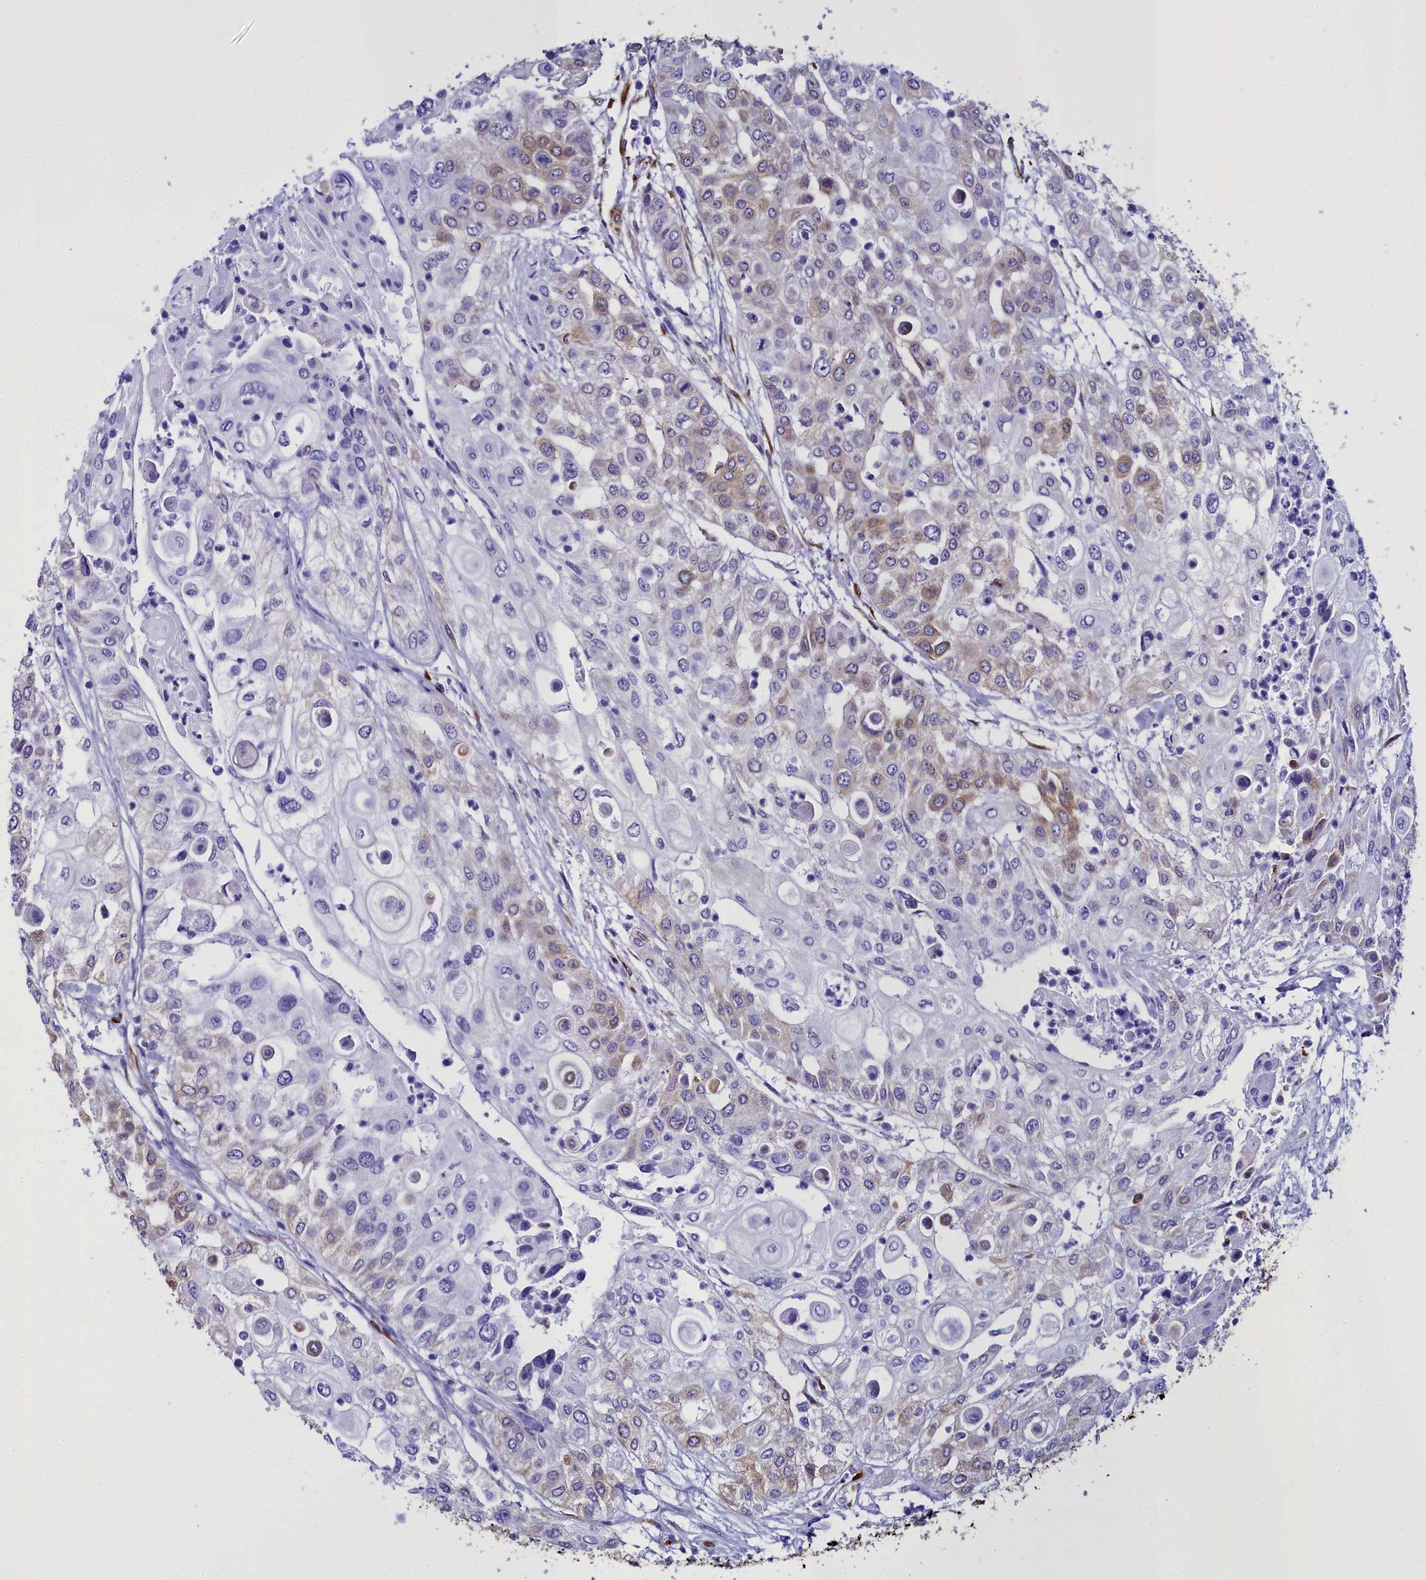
{"staining": {"intensity": "moderate", "quantity": "<25%", "location": "cytoplasmic/membranous"}, "tissue": "urothelial cancer", "cell_type": "Tumor cells", "image_type": "cancer", "snomed": [{"axis": "morphology", "description": "Urothelial carcinoma, High grade"}, {"axis": "topography", "description": "Urinary bladder"}], "caption": "Immunohistochemical staining of high-grade urothelial carcinoma reveals low levels of moderate cytoplasmic/membranous protein expression in about <25% of tumor cells.", "gene": "TXNDC5", "patient": {"sex": "female", "age": 79}}